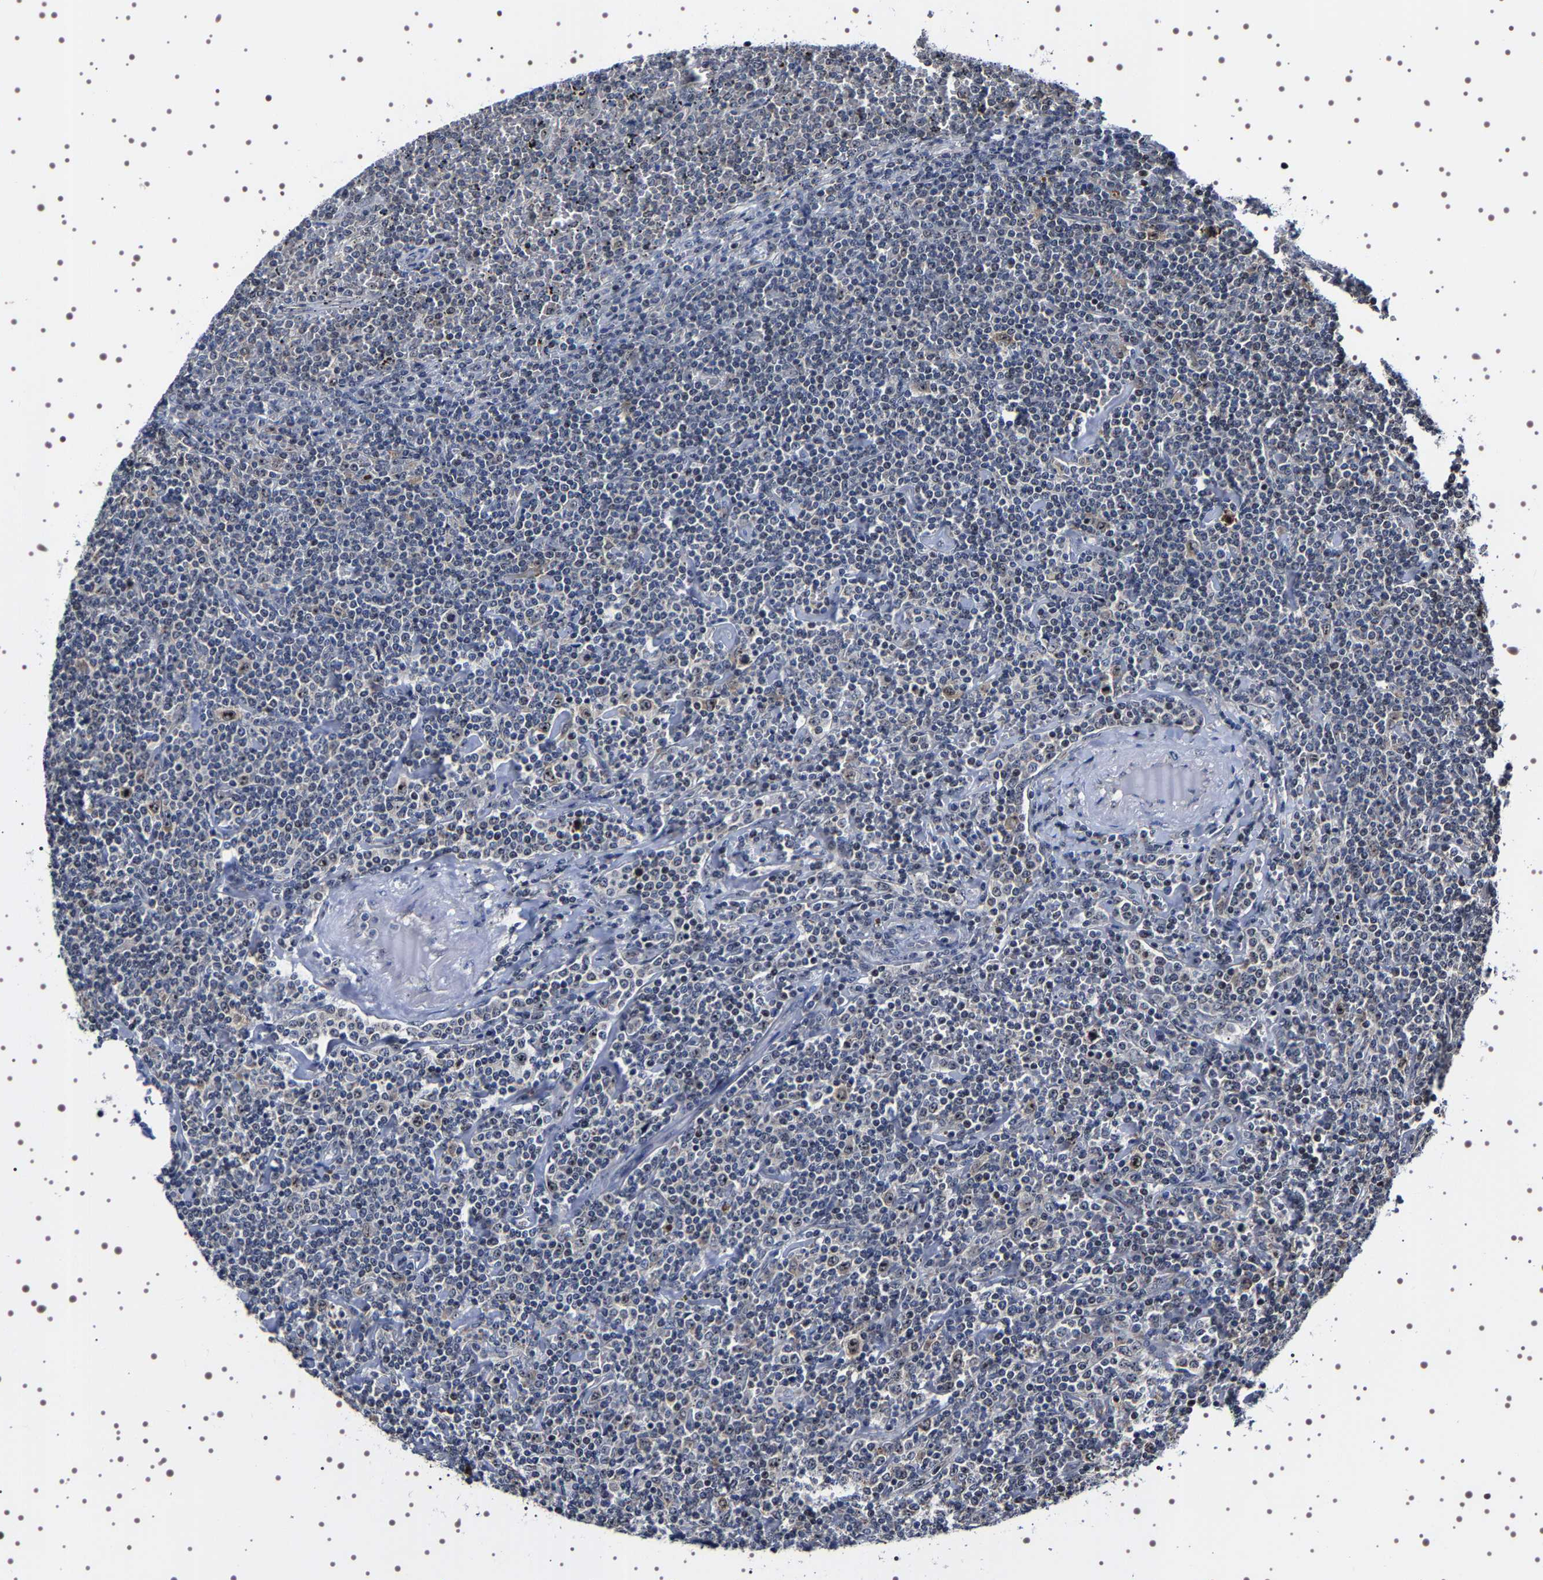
{"staining": {"intensity": "negative", "quantity": "none", "location": "none"}, "tissue": "lymphoma", "cell_type": "Tumor cells", "image_type": "cancer", "snomed": [{"axis": "morphology", "description": "Malignant lymphoma, non-Hodgkin's type, Low grade"}, {"axis": "topography", "description": "Spleen"}], "caption": "Immunohistochemical staining of human low-grade malignant lymphoma, non-Hodgkin's type displays no significant positivity in tumor cells.", "gene": "GNL3", "patient": {"sex": "female", "age": 19}}